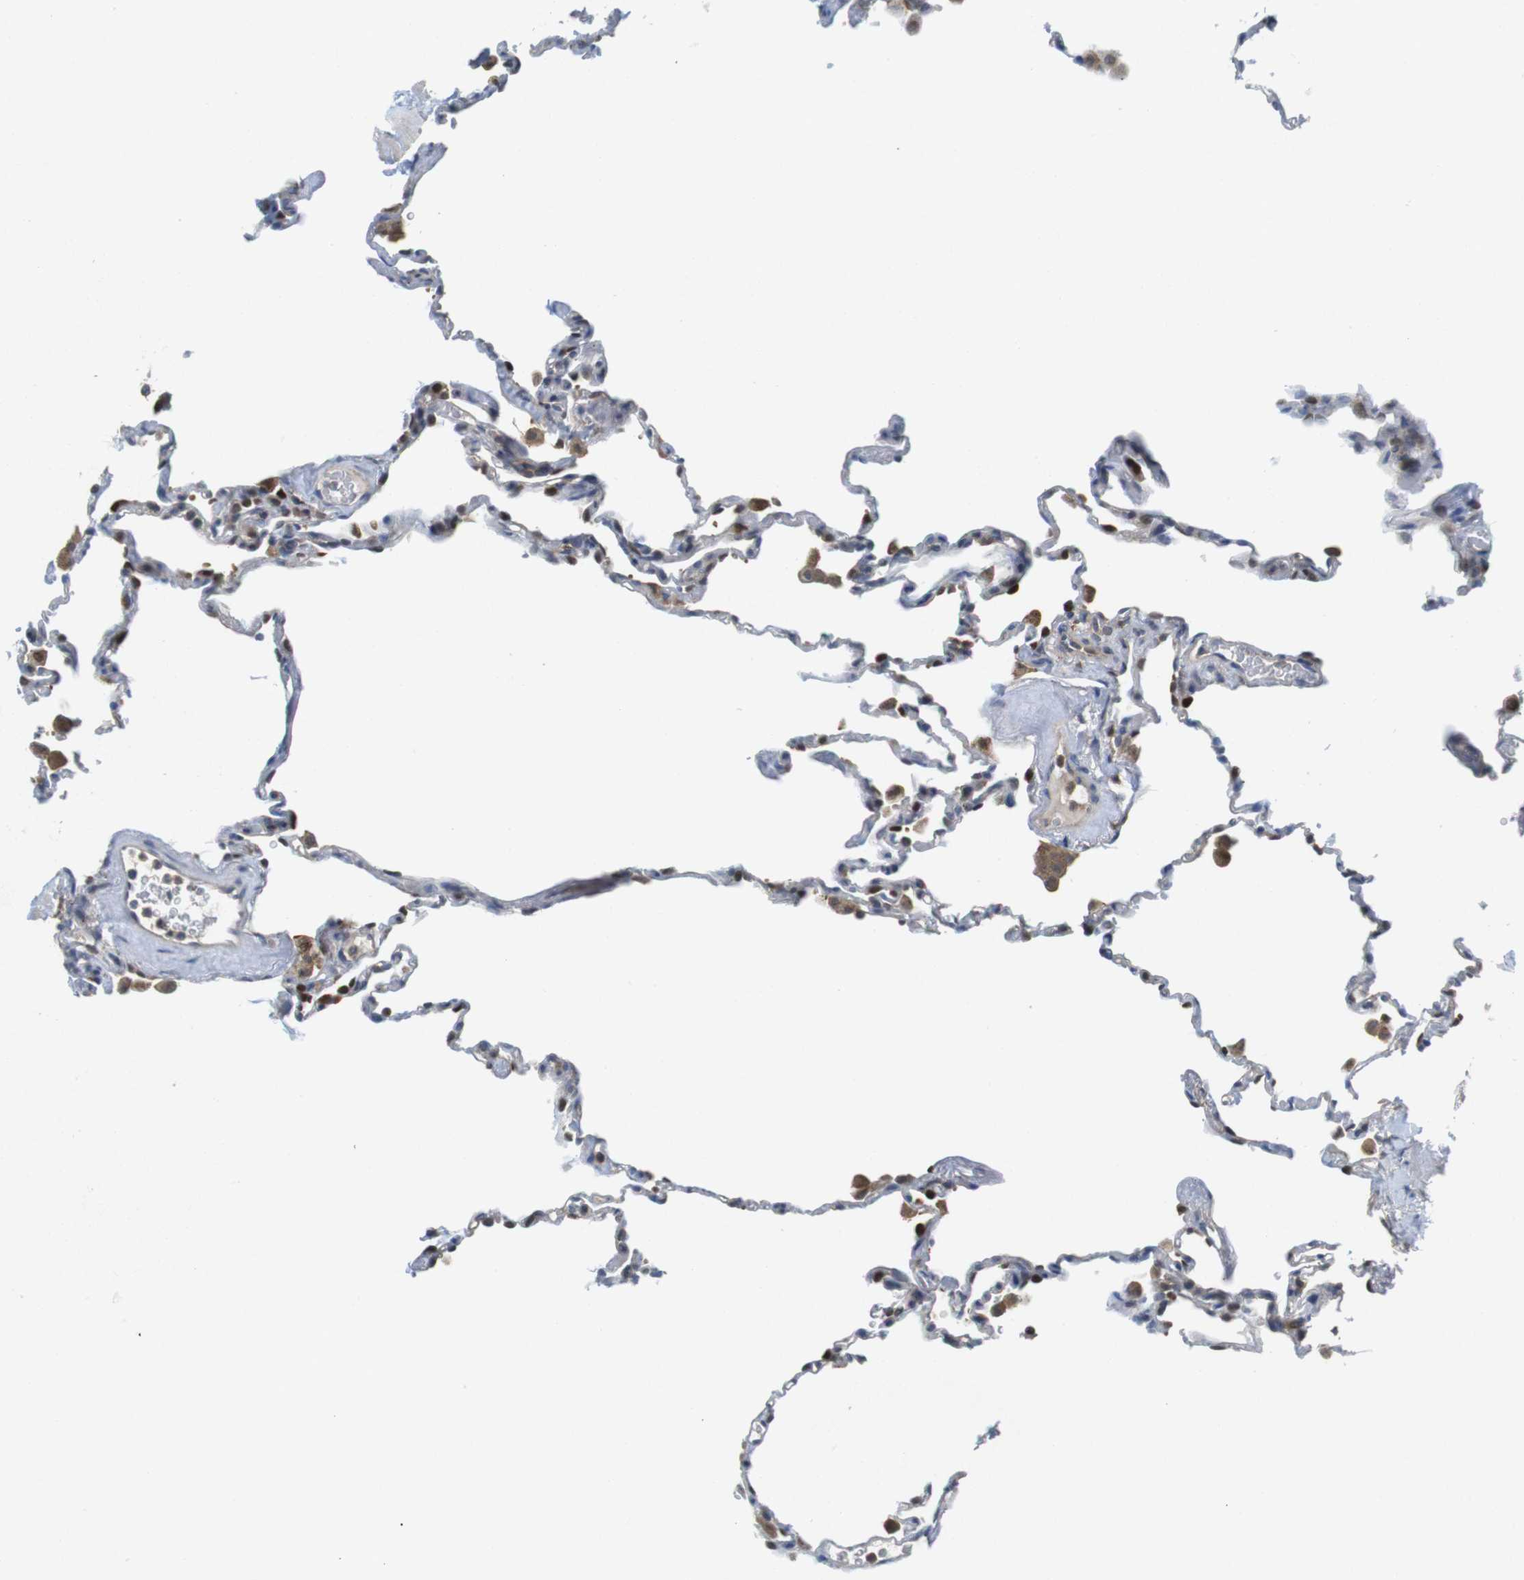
{"staining": {"intensity": "moderate", "quantity": "25%-75%", "location": "nuclear"}, "tissue": "lung", "cell_type": "Alveolar cells", "image_type": "normal", "snomed": [{"axis": "morphology", "description": "Normal tissue, NOS"}, {"axis": "topography", "description": "Lung"}], "caption": "IHC micrograph of normal human lung stained for a protein (brown), which reveals medium levels of moderate nuclear positivity in about 25%-75% of alveolar cells.", "gene": "RCC1", "patient": {"sex": "male", "age": 59}}